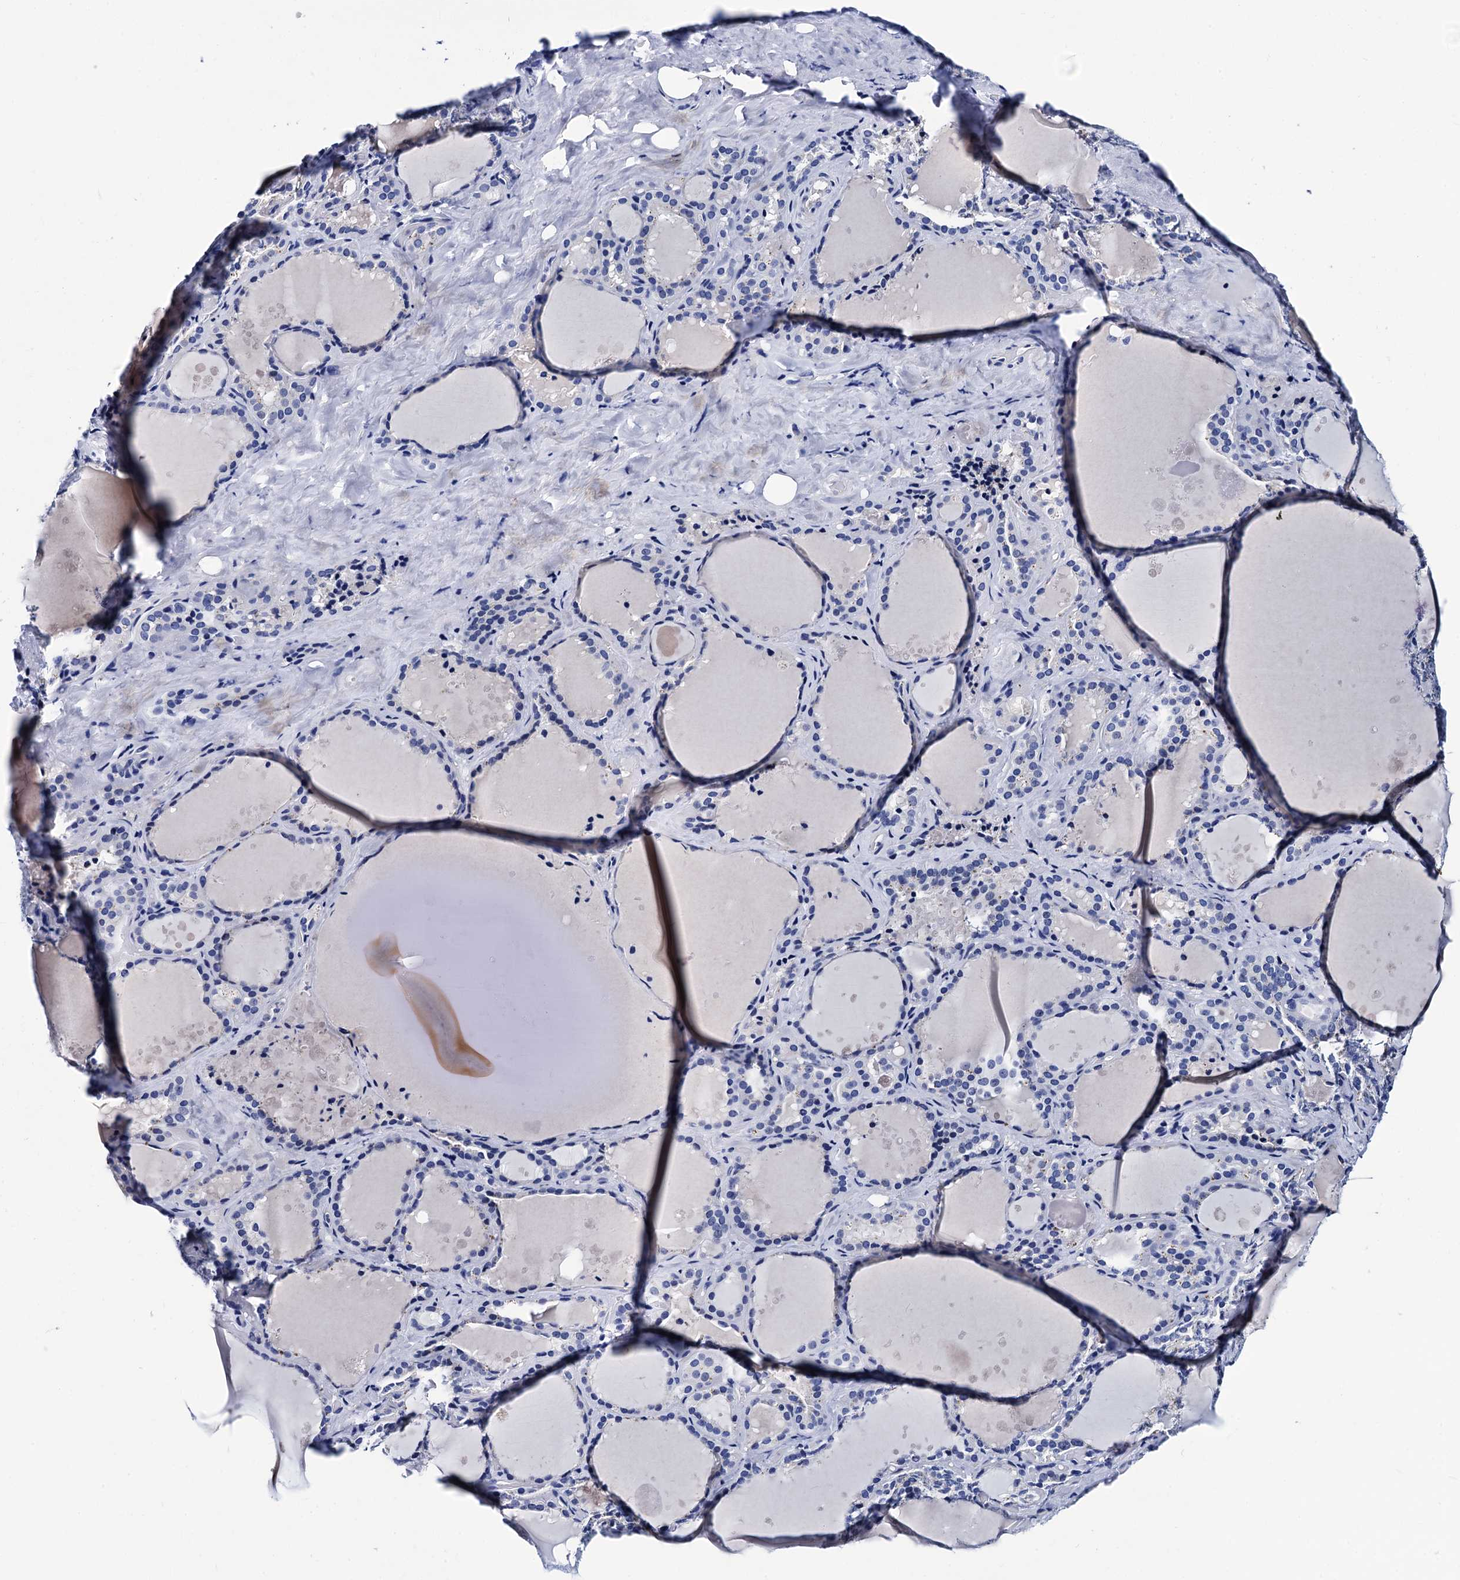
{"staining": {"intensity": "negative", "quantity": "none", "location": "none"}, "tissue": "thyroid gland", "cell_type": "Glandular cells", "image_type": "normal", "snomed": [{"axis": "morphology", "description": "Normal tissue, NOS"}, {"axis": "topography", "description": "Thyroid gland"}], "caption": "Immunohistochemistry image of benign human thyroid gland stained for a protein (brown), which demonstrates no staining in glandular cells.", "gene": "LRRC30", "patient": {"sex": "female", "age": 44}}